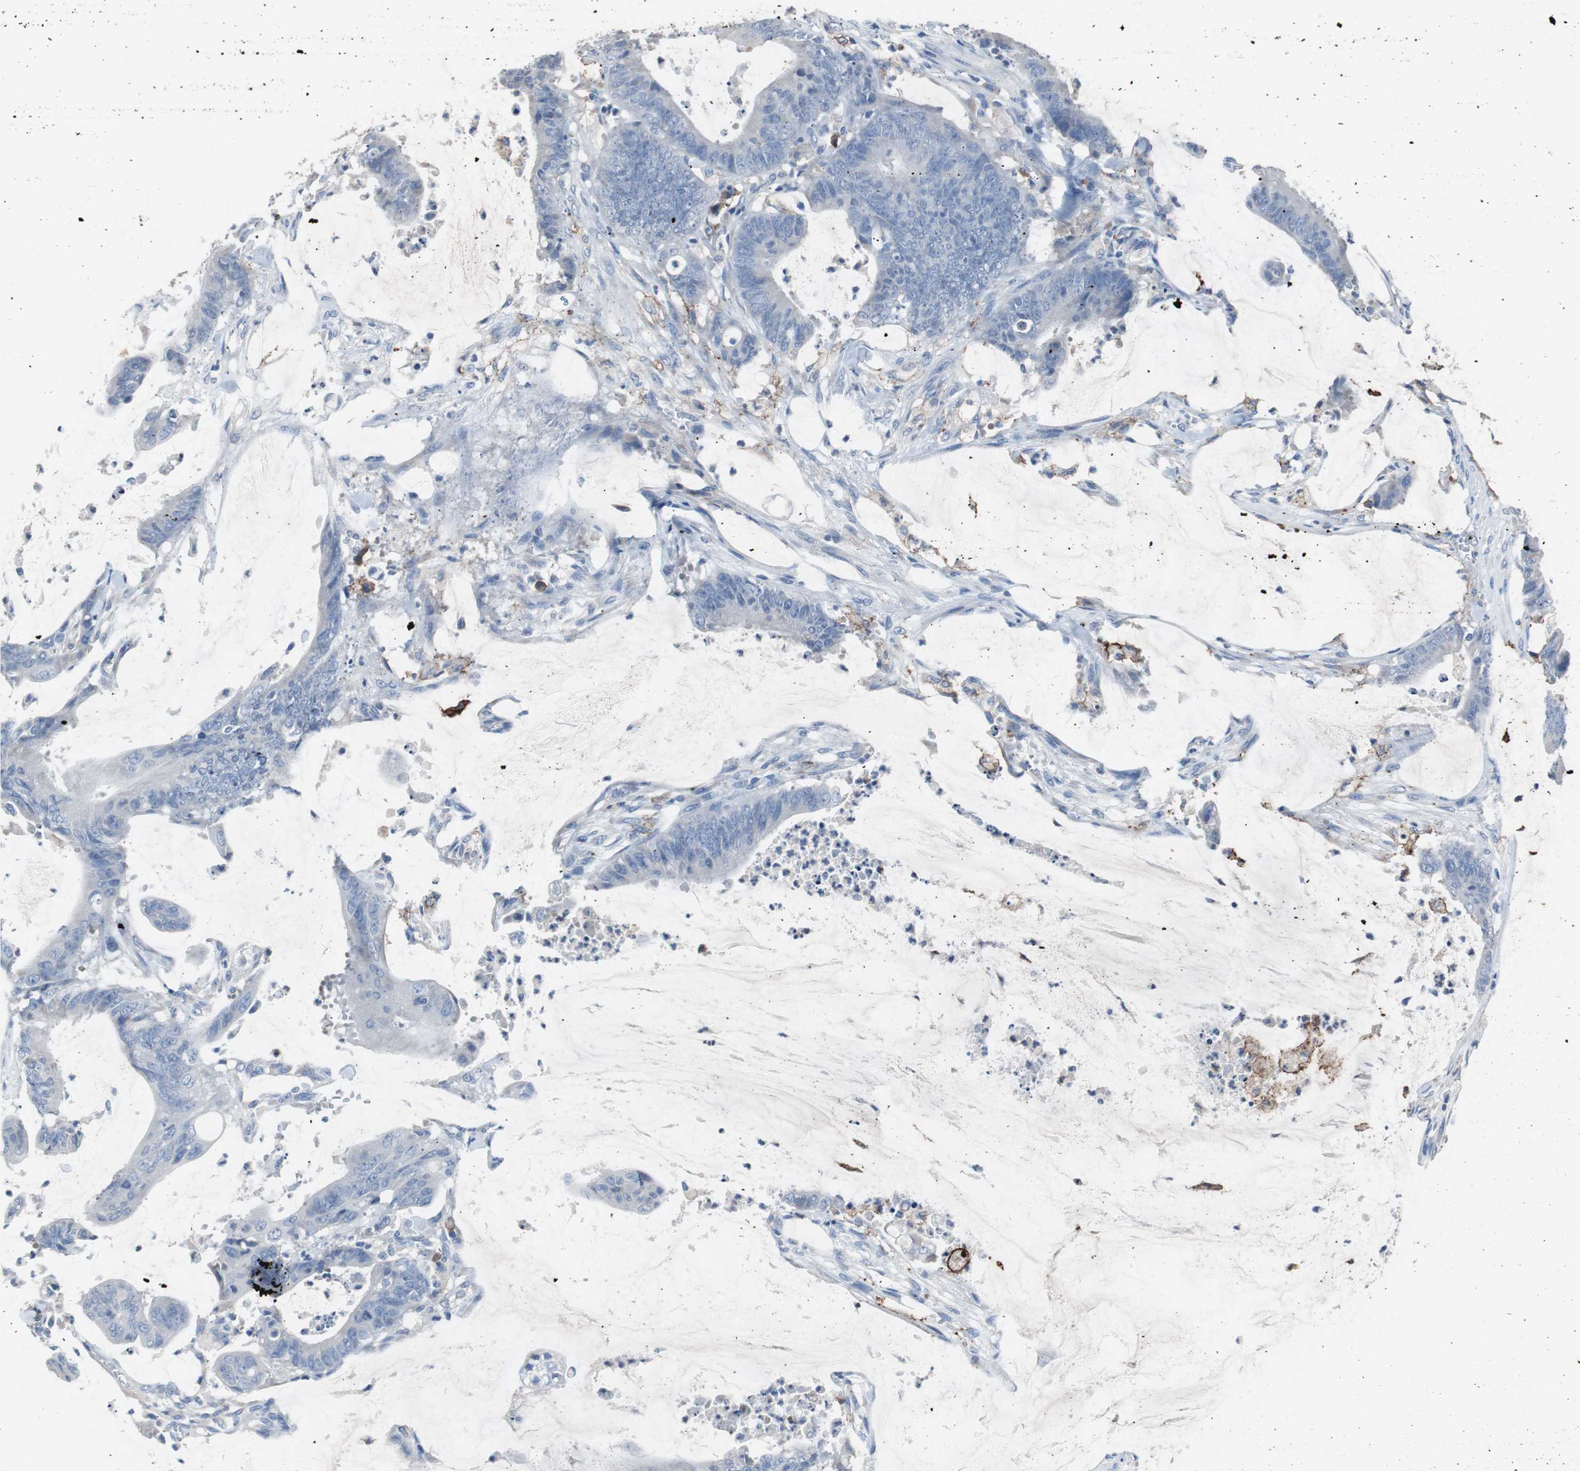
{"staining": {"intensity": "negative", "quantity": "none", "location": "none"}, "tissue": "colorectal cancer", "cell_type": "Tumor cells", "image_type": "cancer", "snomed": [{"axis": "morphology", "description": "Adenocarcinoma, NOS"}, {"axis": "topography", "description": "Rectum"}], "caption": "Immunohistochemistry (IHC) photomicrograph of neoplastic tissue: colorectal cancer stained with DAB (3,3'-diaminobenzidine) reveals no significant protein staining in tumor cells. (Brightfield microscopy of DAB (3,3'-diaminobenzidine) immunohistochemistry at high magnification).", "gene": "FCGR2B", "patient": {"sex": "female", "age": 66}}